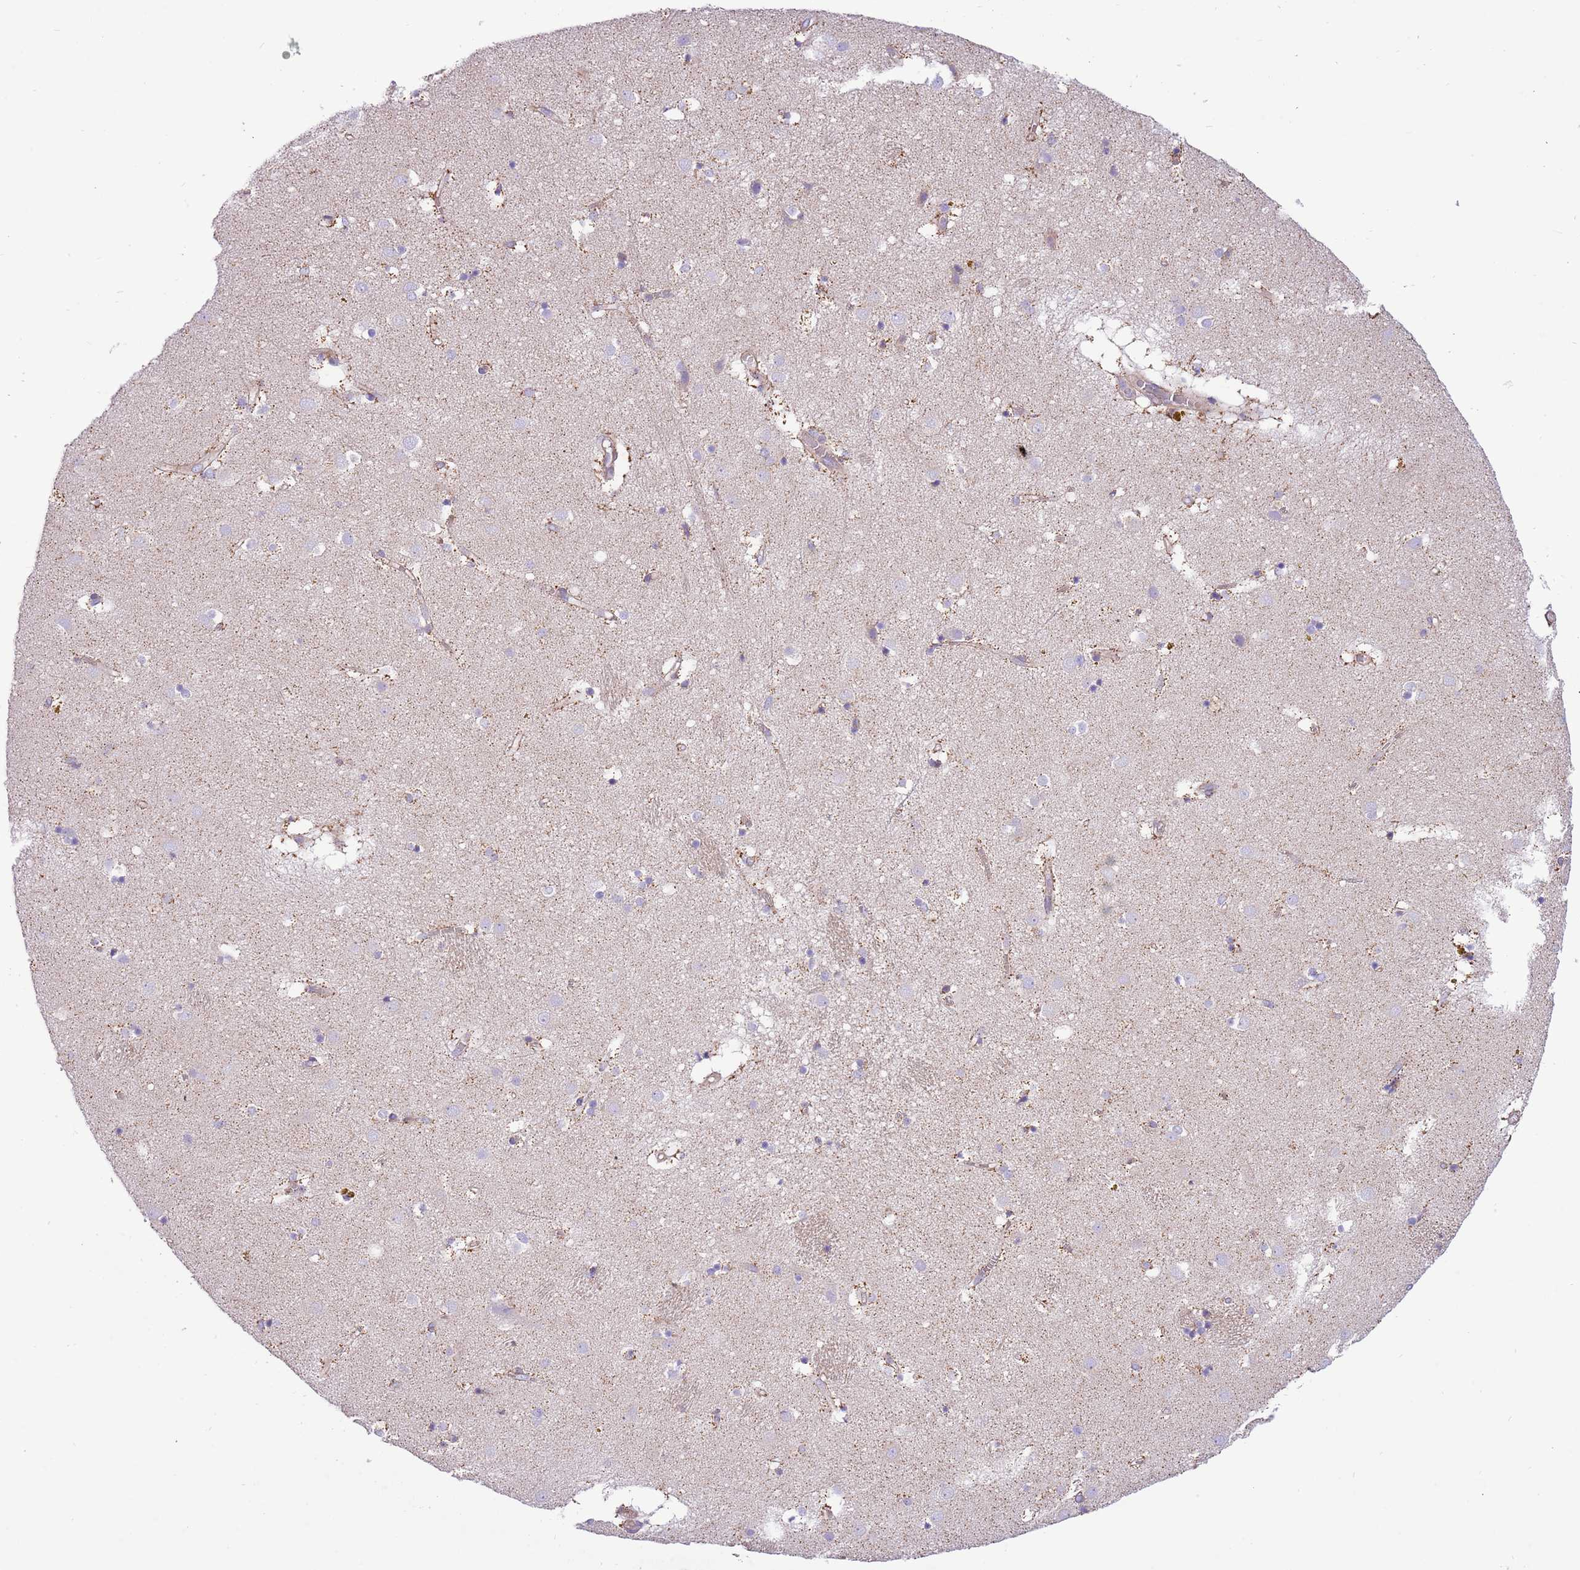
{"staining": {"intensity": "negative", "quantity": "none", "location": "none"}, "tissue": "caudate", "cell_type": "Glial cells", "image_type": "normal", "snomed": [{"axis": "morphology", "description": "Normal tissue, NOS"}, {"axis": "topography", "description": "Lateral ventricle wall"}], "caption": "This is an IHC image of benign caudate. There is no positivity in glial cells.", "gene": "SERINC3", "patient": {"sex": "male", "age": 70}}